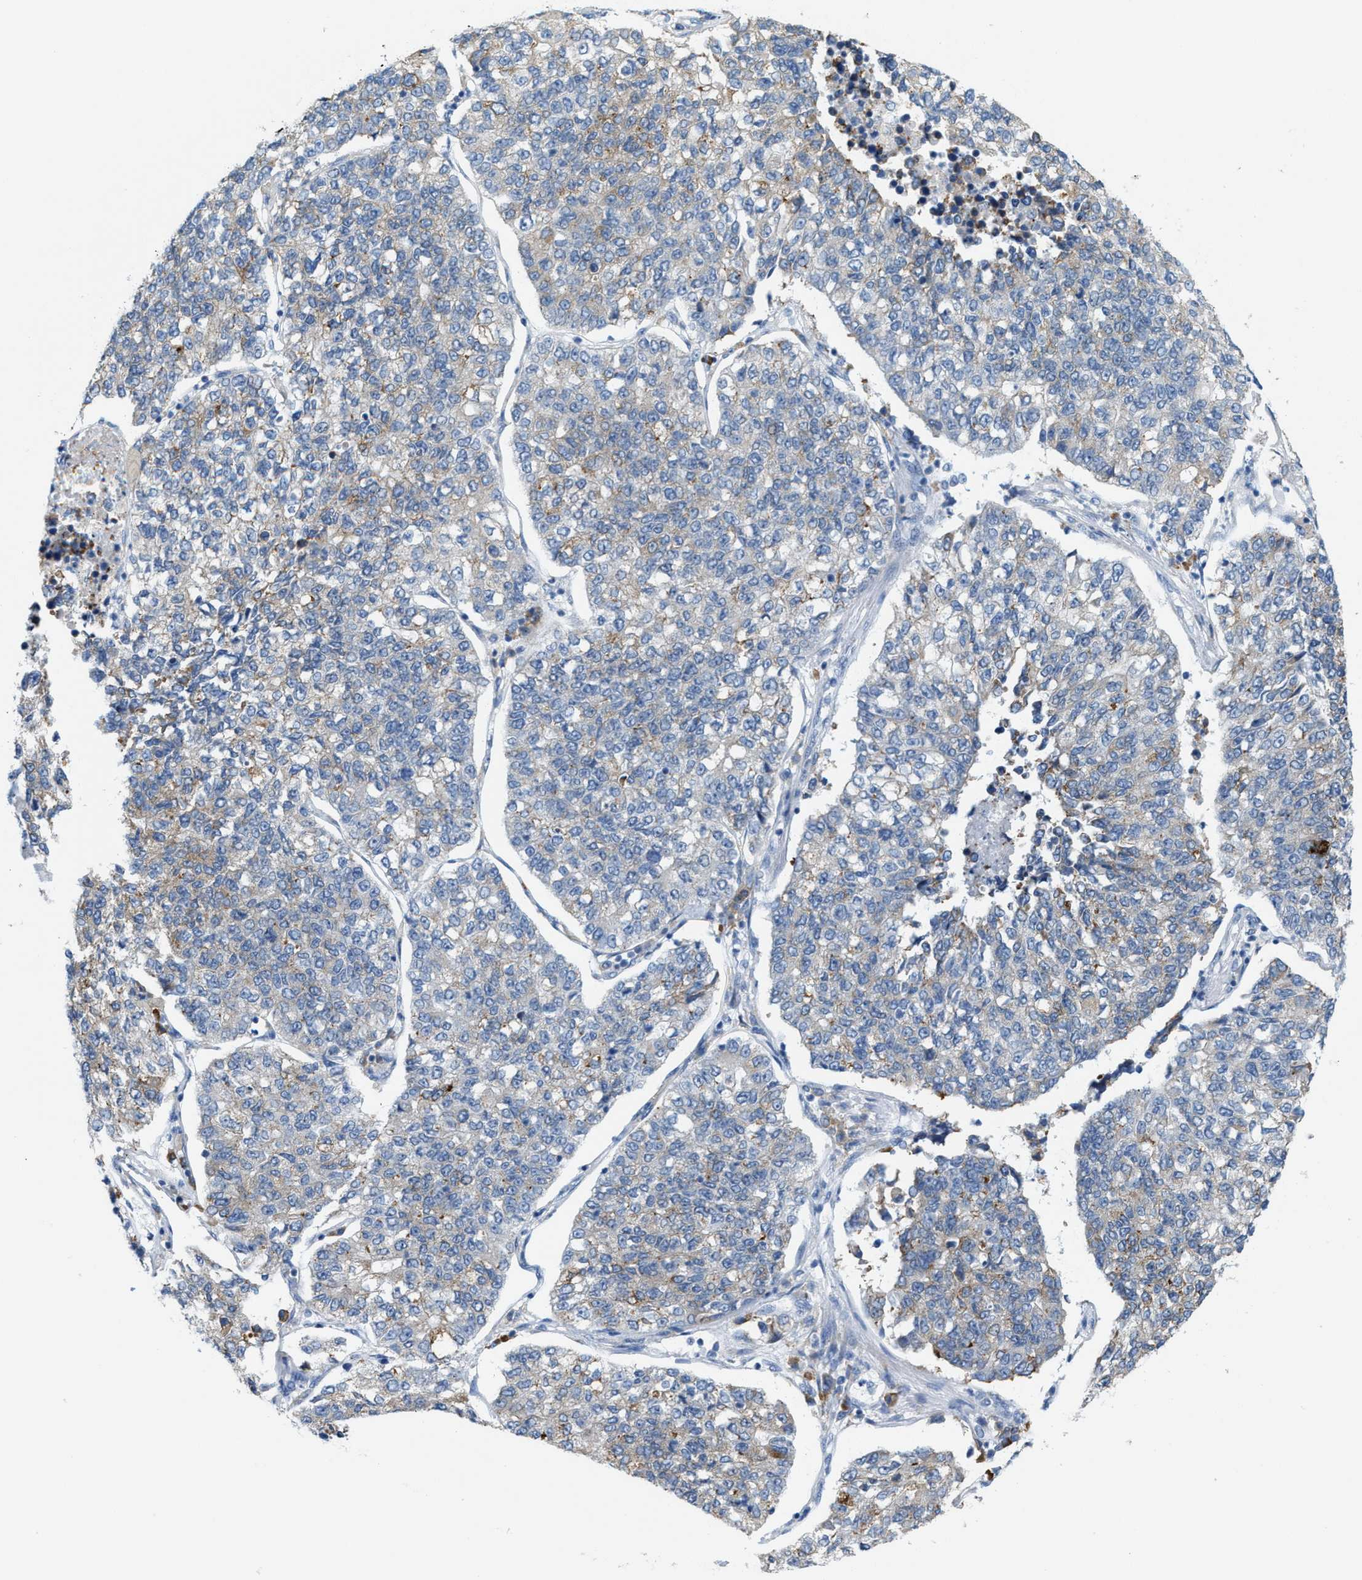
{"staining": {"intensity": "weak", "quantity": "<25%", "location": "cytoplasmic/membranous"}, "tissue": "lung cancer", "cell_type": "Tumor cells", "image_type": "cancer", "snomed": [{"axis": "morphology", "description": "Adenocarcinoma, NOS"}, {"axis": "topography", "description": "Lung"}], "caption": "Tumor cells are negative for brown protein staining in lung cancer (adenocarcinoma).", "gene": "KIFC3", "patient": {"sex": "male", "age": 49}}